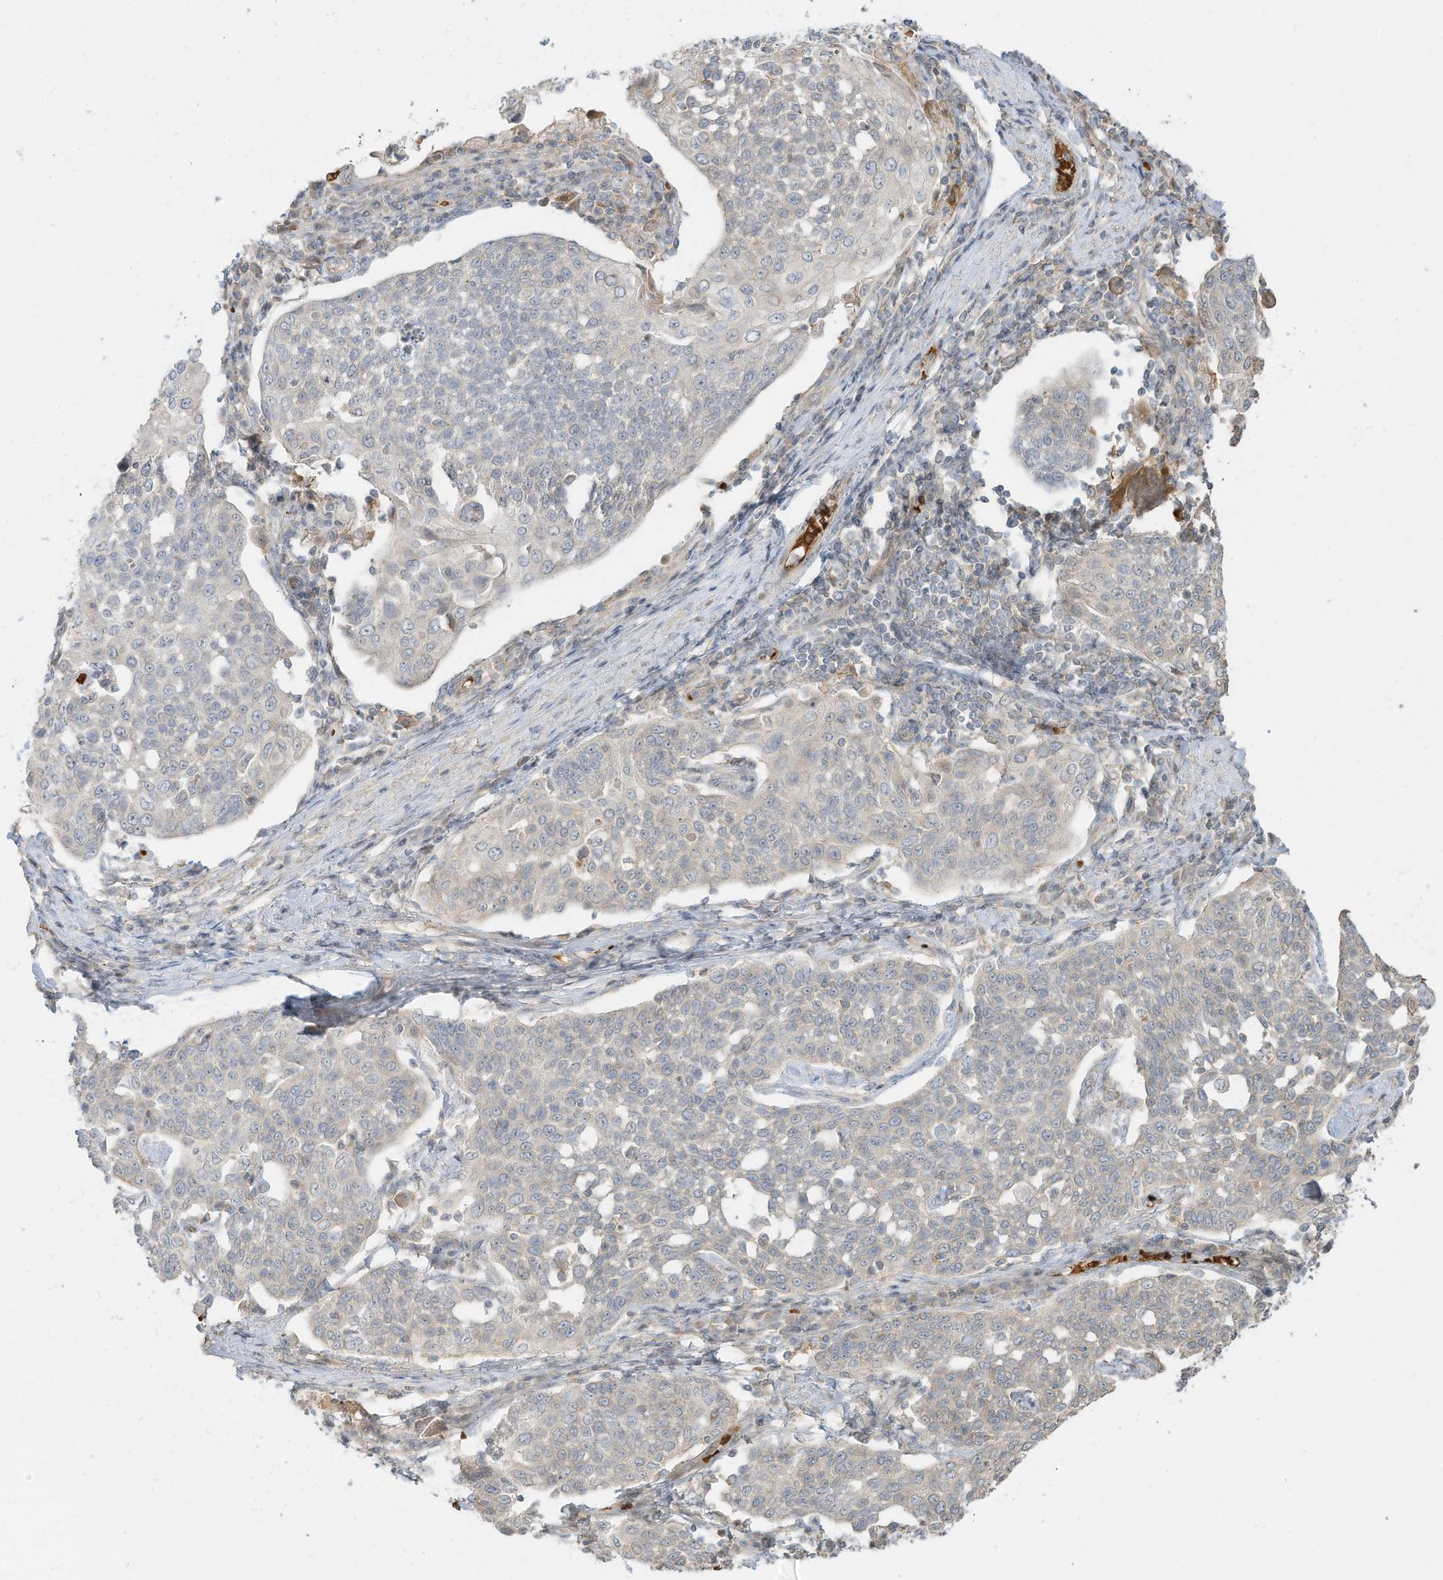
{"staining": {"intensity": "negative", "quantity": "none", "location": "none"}, "tissue": "cervical cancer", "cell_type": "Tumor cells", "image_type": "cancer", "snomed": [{"axis": "morphology", "description": "Squamous cell carcinoma, NOS"}, {"axis": "topography", "description": "Cervix"}], "caption": "Immunohistochemistry of human squamous cell carcinoma (cervical) shows no expression in tumor cells.", "gene": "OFD1", "patient": {"sex": "female", "age": 34}}